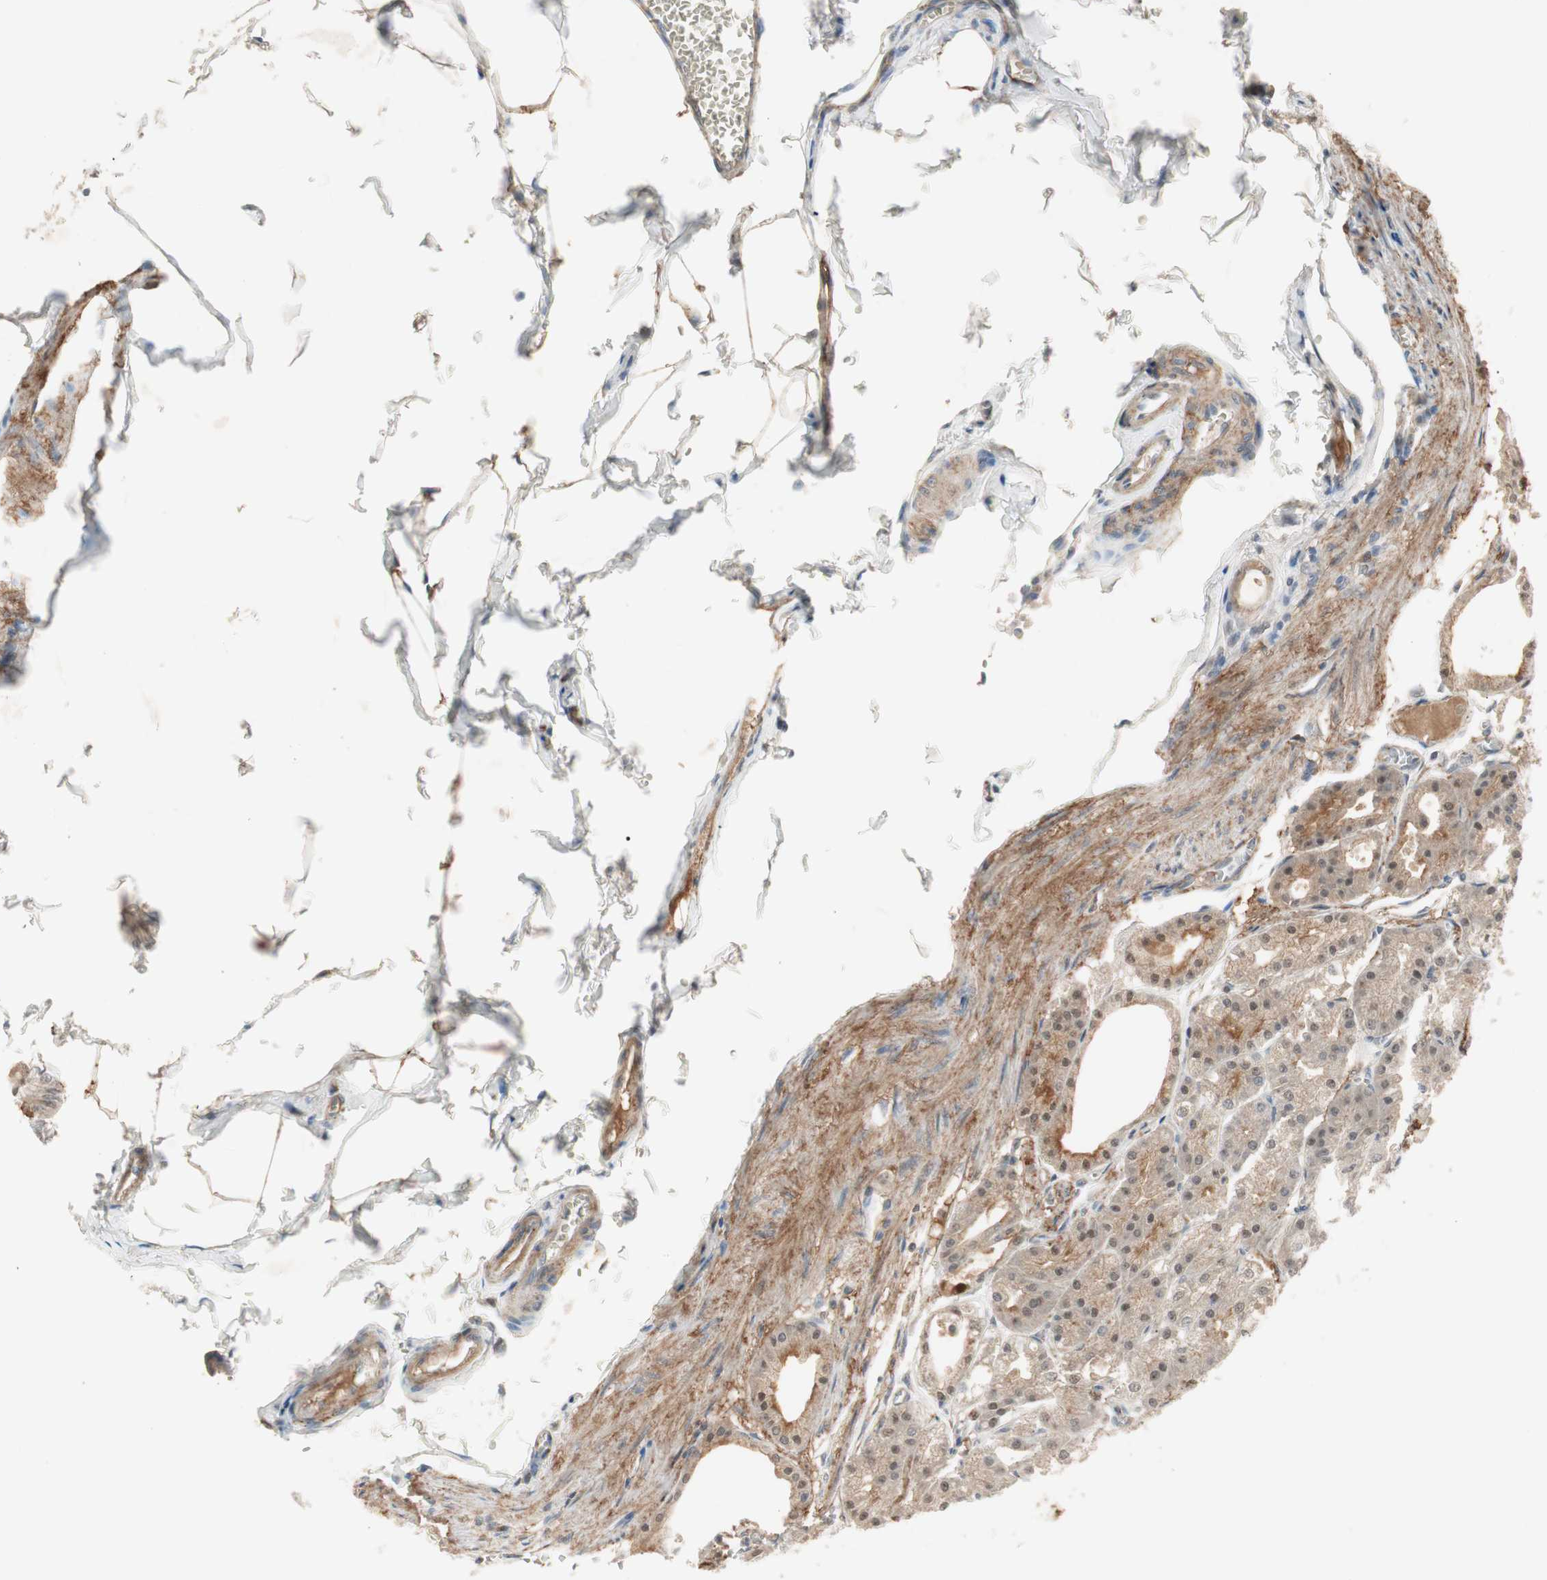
{"staining": {"intensity": "strong", "quantity": ">75%", "location": "cytoplasmic/membranous,nuclear"}, "tissue": "stomach", "cell_type": "Glandular cells", "image_type": "normal", "snomed": [{"axis": "morphology", "description": "Normal tissue, NOS"}, {"axis": "topography", "description": "Stomach, lower"}], "caption": "High-power microscopy captured an immunohistochemistry micrograph of normal stomach, revealing strong cytoplasmic/membranous,nuclear staining in approximately >75% of glandular cells. The staining is performed using DAB (3,3'-diaminobenzidine) brown chromogen to label protein expression. The nuclei are counter-stained blue using hematoxylin.", "gene": "RNGTT", "patient": {"sex": "male", "age": 71}}